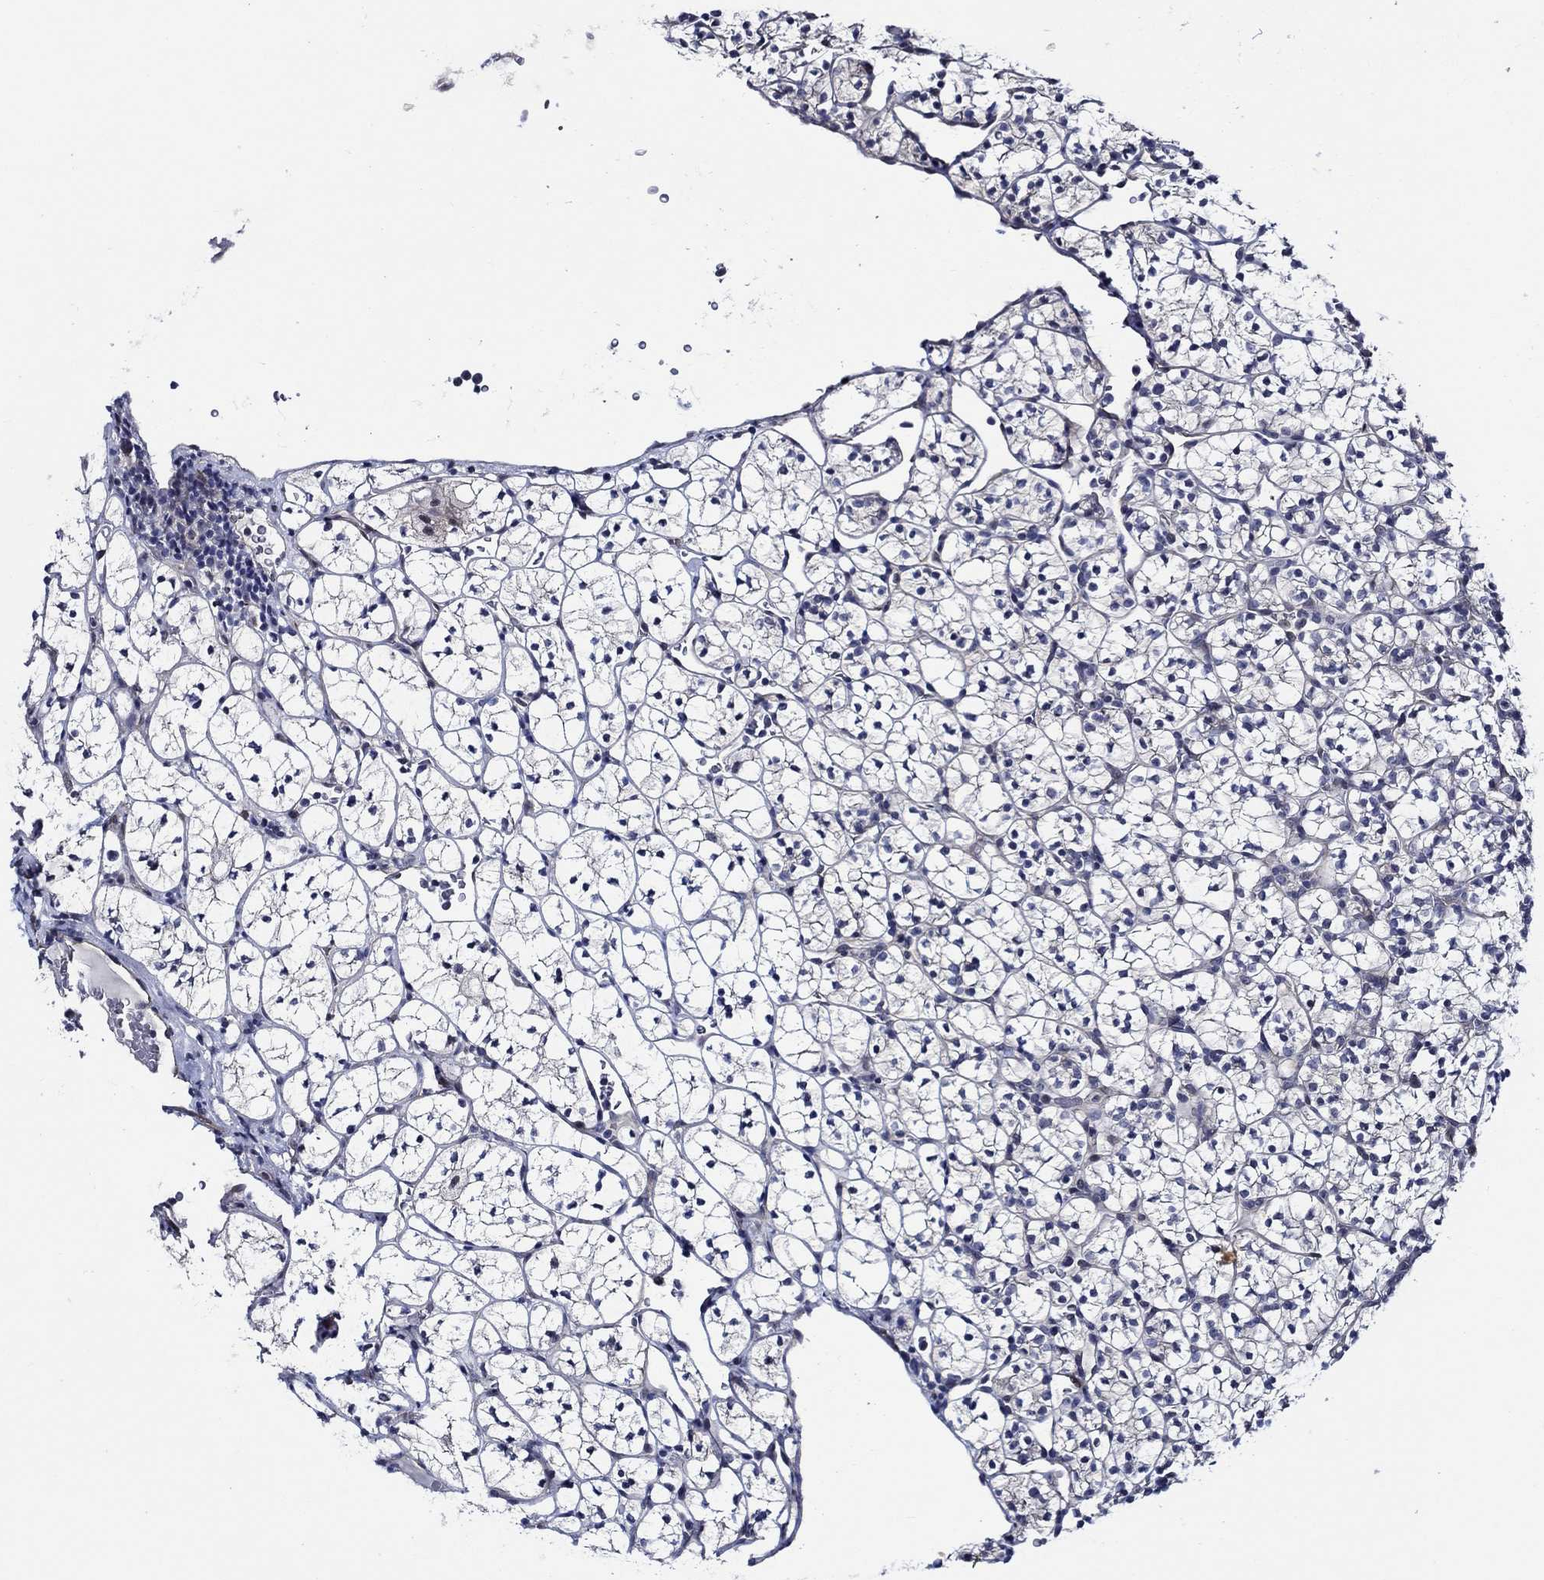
{"staining": {"intensity": "negative", "quantity": "none", "location": "none"}, "tissue": "renal cancer", "cell_type": "Tumor cells", "image_type": "cancer", "snomed": [{"axis": "morphology", "description": "Adenocarcinoma, NOS"}, {"axis": "topography", "description": "Kidney"}], "caption": "IHC of renal cancer demonstrates no expression in tumor cells.", "gene": "C8orf48", "patient": {"sex": "female", "age": 89}}